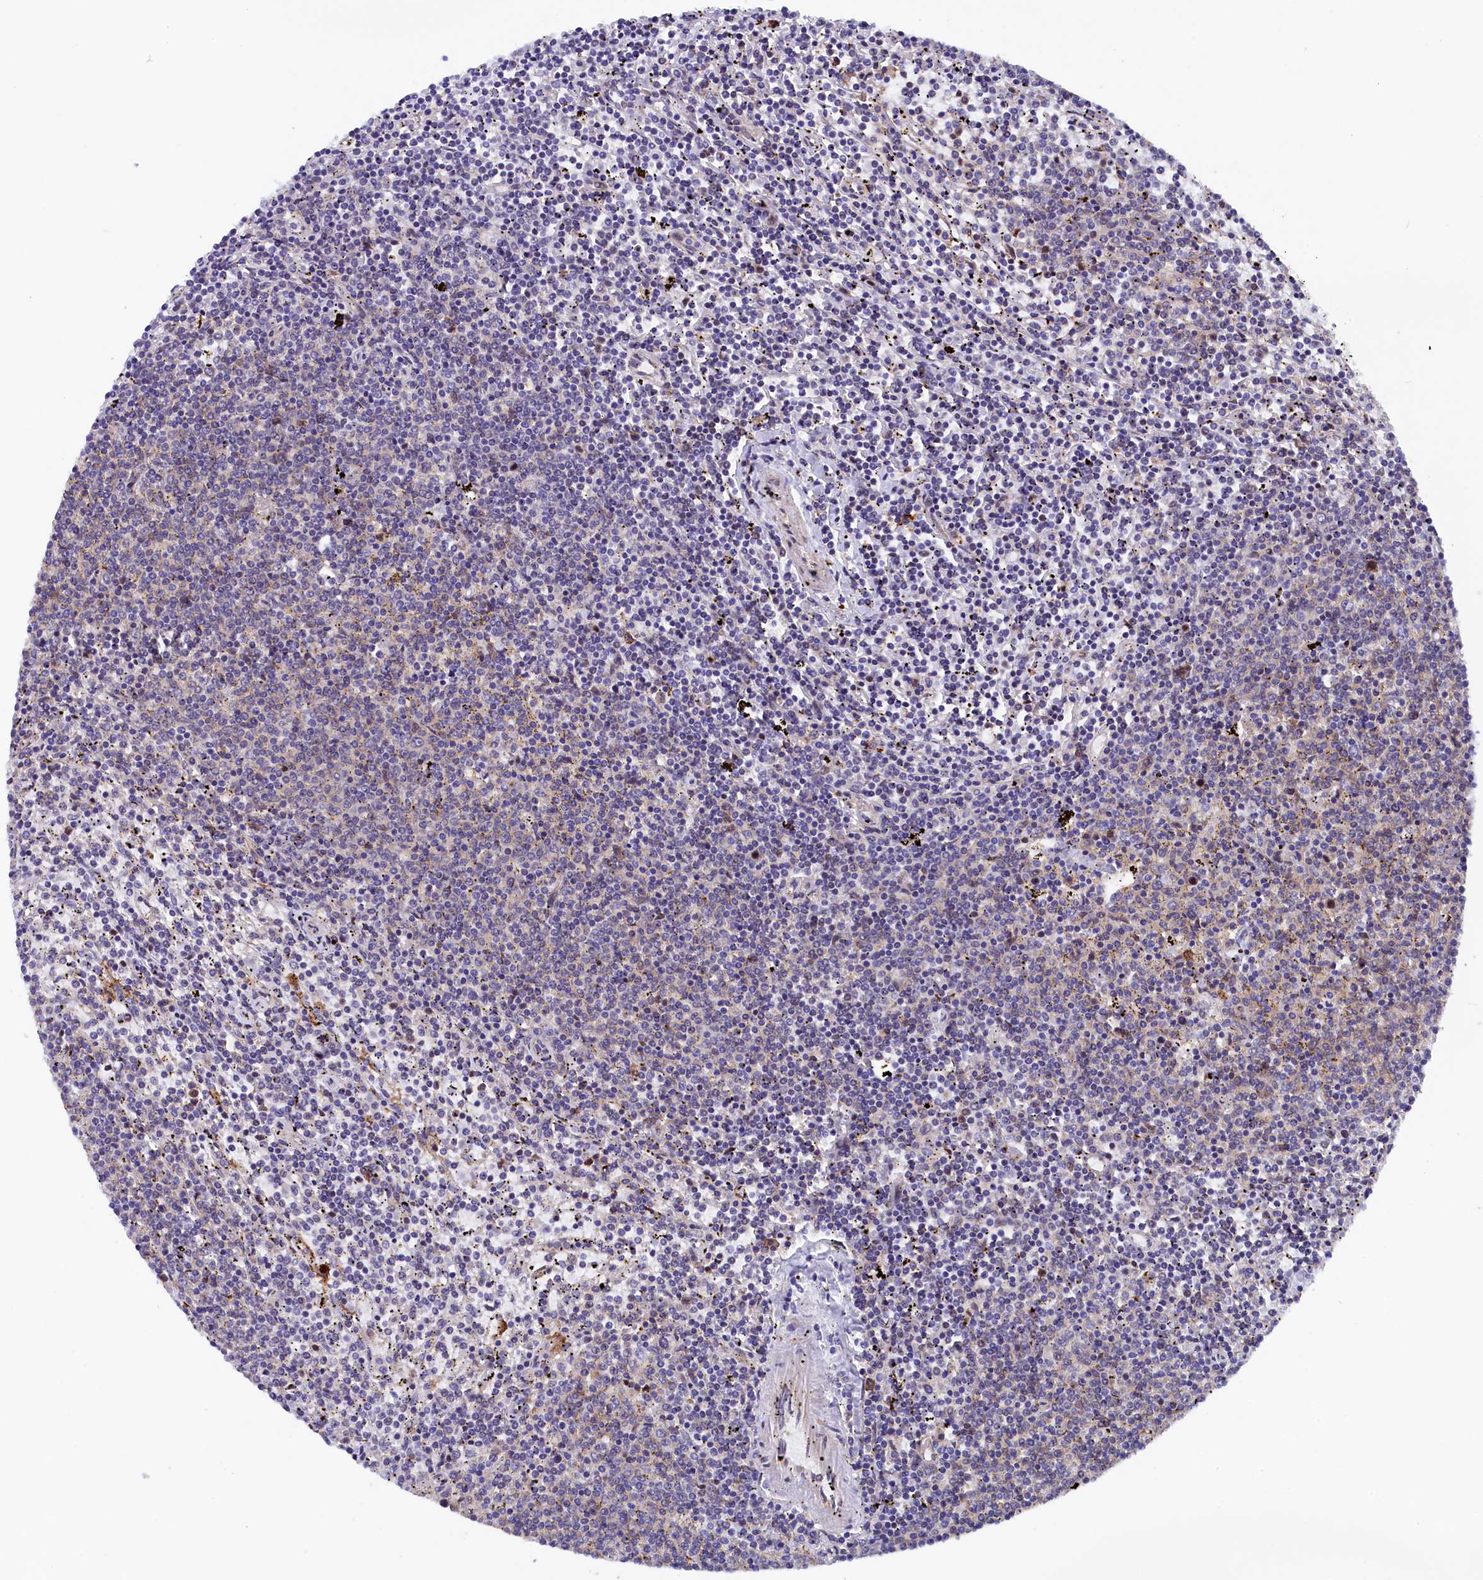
{"staining": {"intensity": "negative", "quantity": "none", "location": "none"}, "tissue": "lymphoma", "cell_type": "Tumor cells", "image_type": "cancer", "snomed": [{"axis": "morphology", "description": "Malignant lymphoma, non-Hodgkin's type, Low grade"}, {"axis": "topography", "description": "Spleen"}], "caption": "This is a image of immunohistochemistry (IHC) staining of low-grade malignant lymphoma, non-Hodgkin's type, which shows no staining in tumor cells.", "gene": "JPT2", "patient": {"sex": "female", "age": 50}}